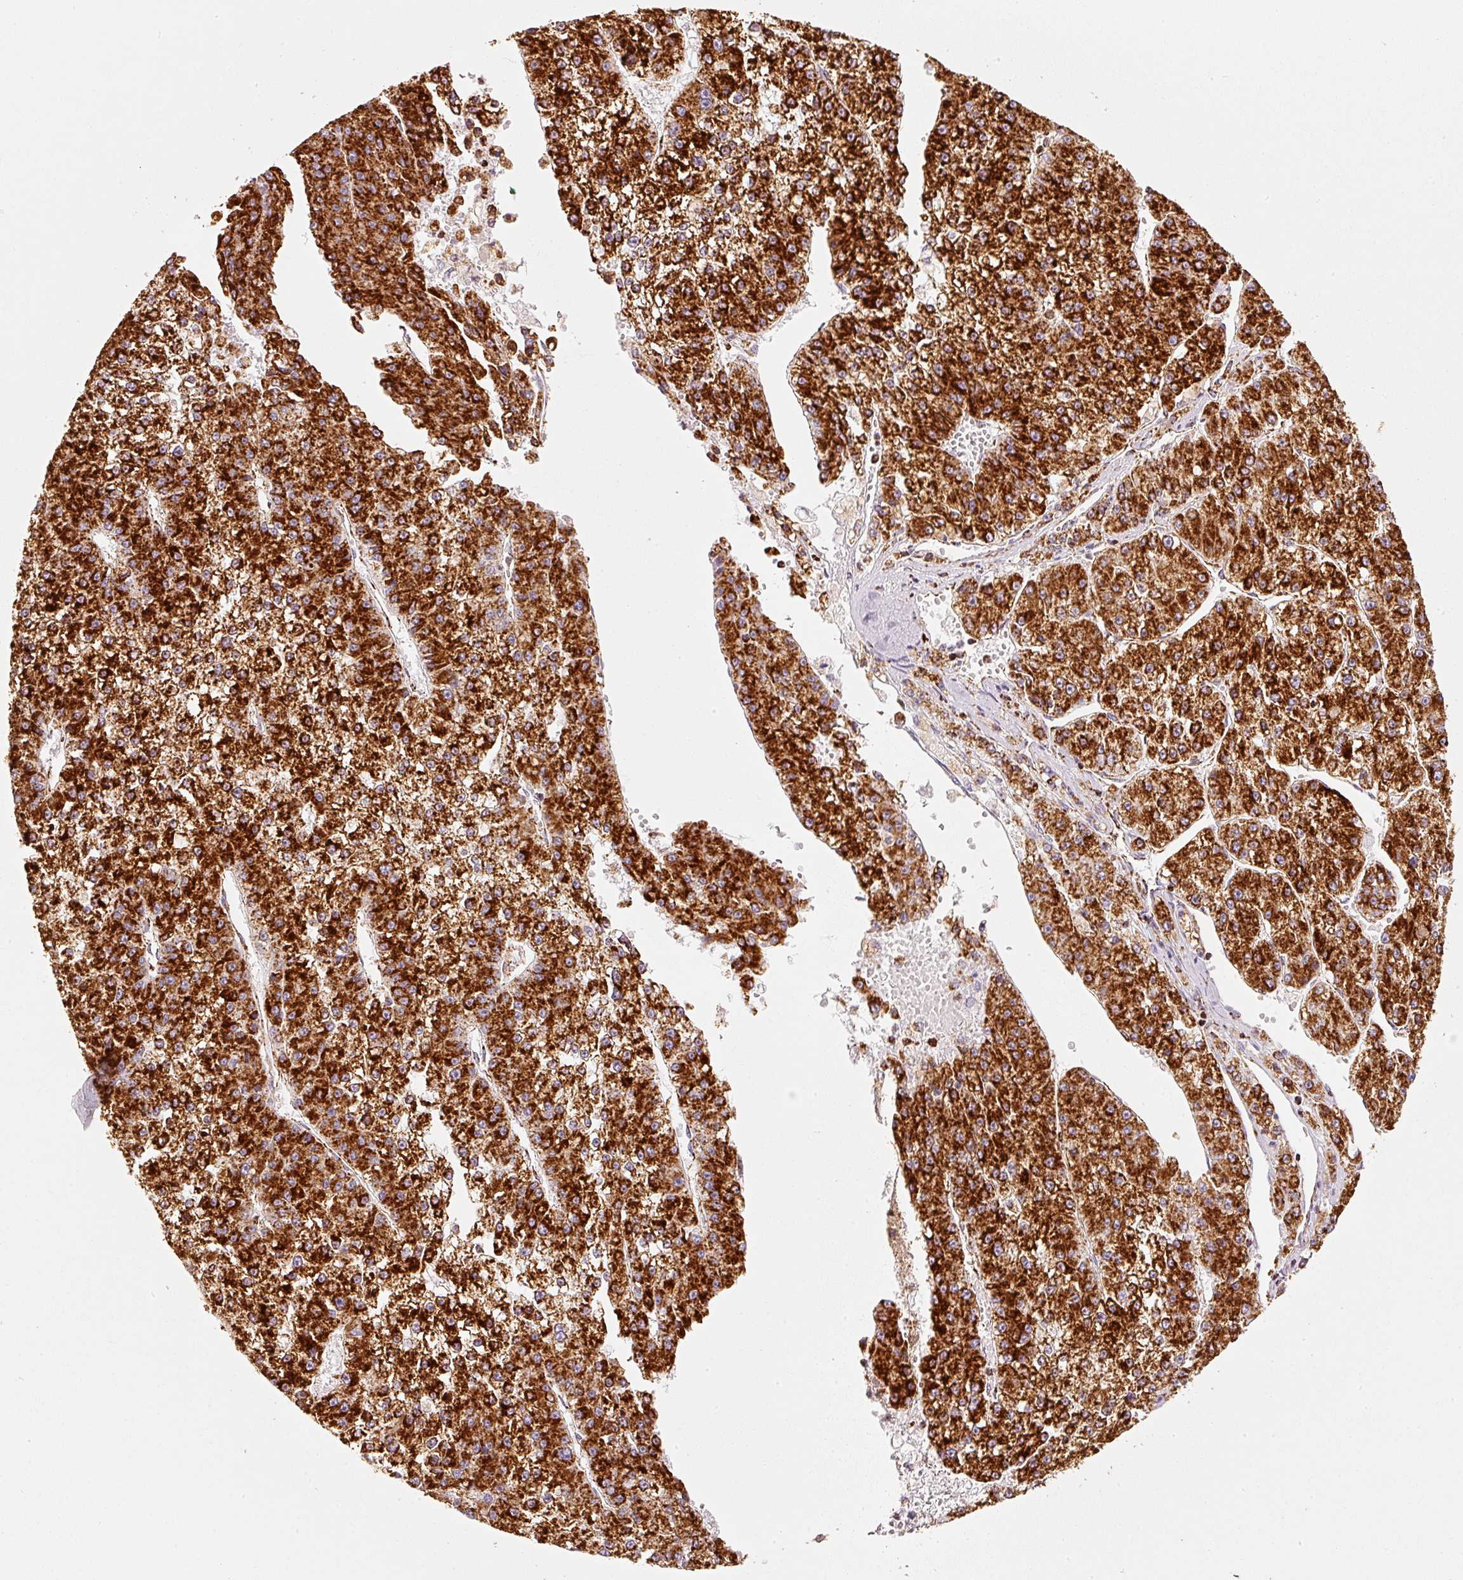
{"staining": {"intensity": "strong", "quantity": ">75%", "location": "cytoplasmic/membranous"}, "tissue": "liver cancer", "cell_type": "Tumor cells", "image_type": "cancer", "snomed": [{"axis": "morphology", "description": "Carcinoma, Hepatocellular, NOS"}, {"axis": "topography", "description": "Liver"}], "caption": "This is a micrograph of immunohistochemistry (IHC) staining of liver cancer, which shows strong positivity in the cytoplasmic/membranous of tumor cells.", "gene": "MT-CO2", "patient": {"sex": "female", "age": 73}}